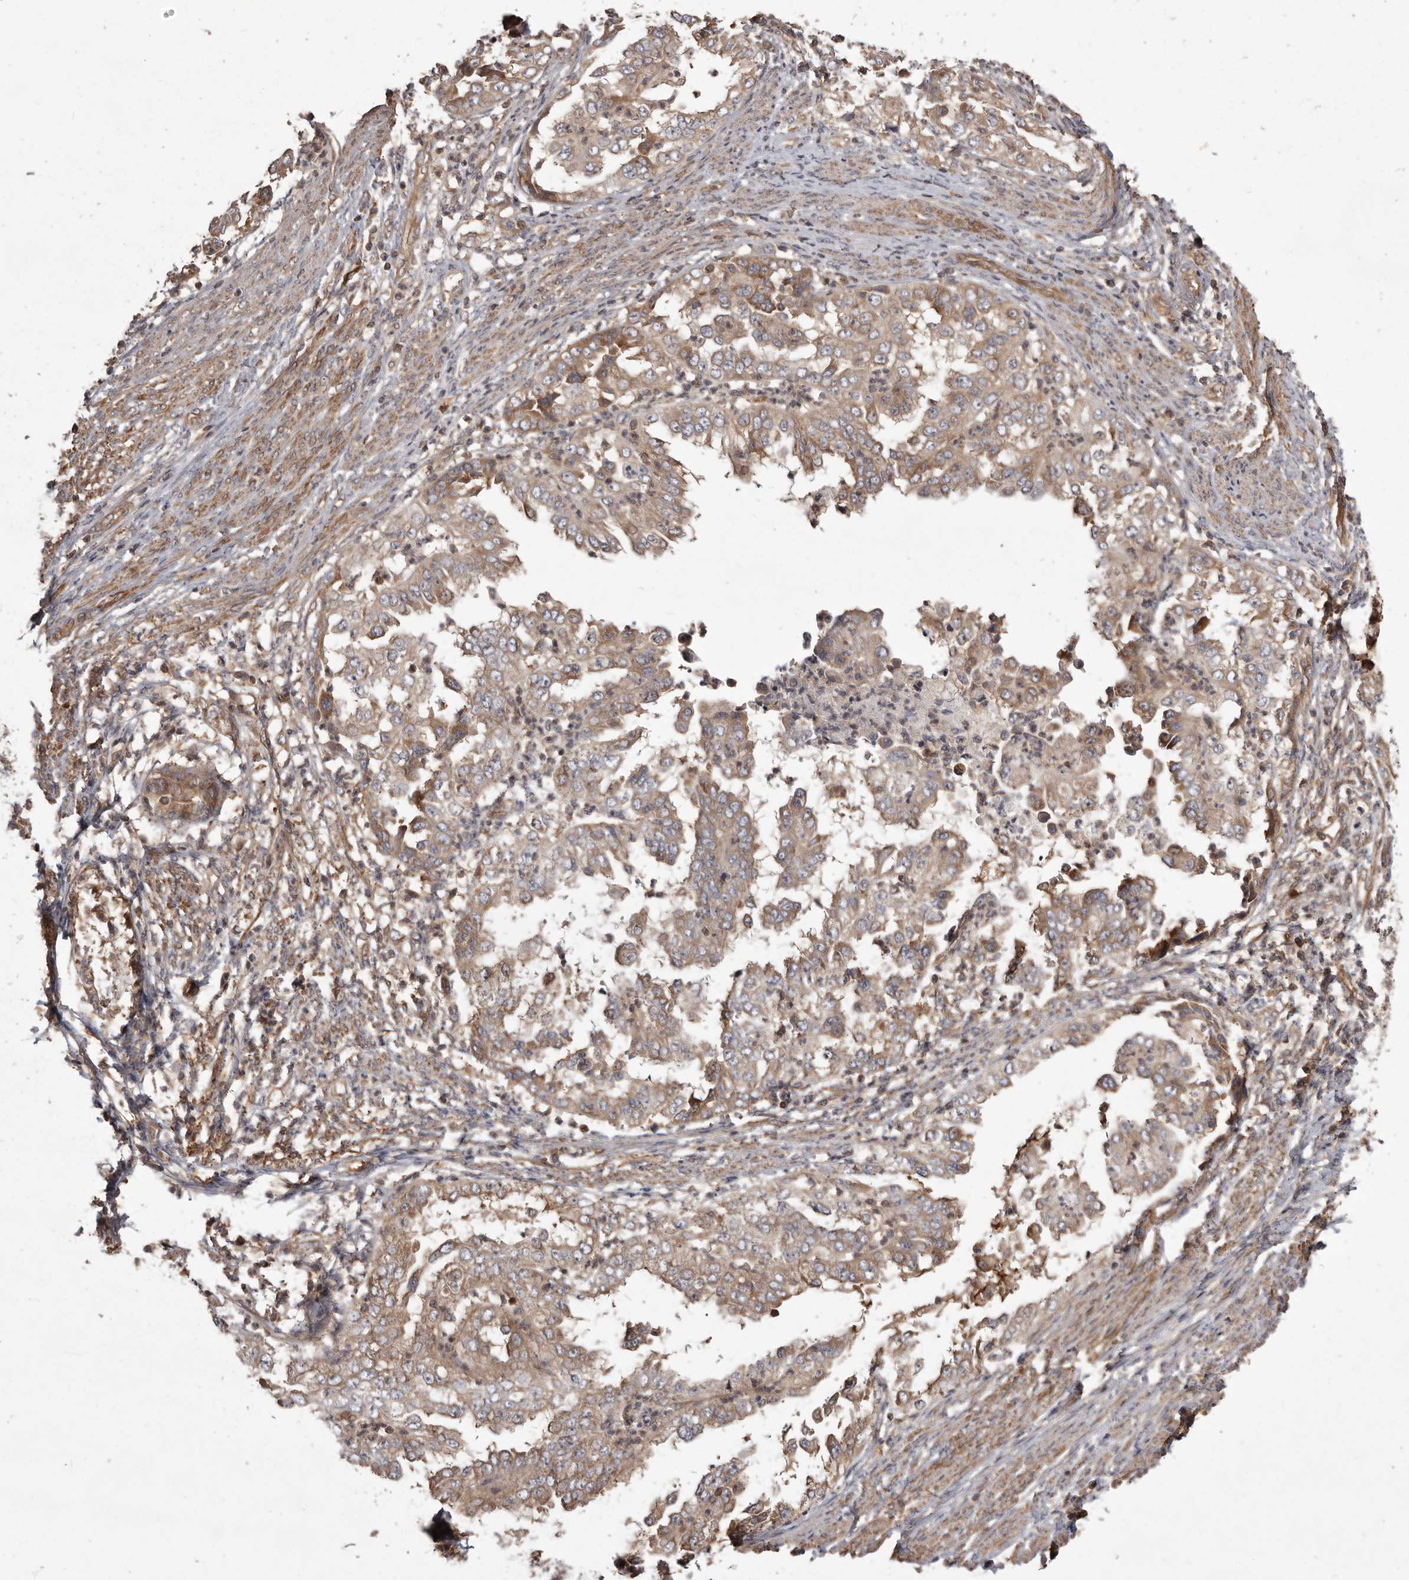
{"staining": {"intensity": "weak", "quantity": ">75%", "location": "cytoplasmic/membranous"}, "tissue": "endometrial cancer", "cell_type": "Tumor cells", "image_type": "cancer", "snomed": [{"axis": "morphology", "description": "Adenocarcinoma, NOS"}, {"axis": "topography", "description": "Endometrium"}], "caption": "Endometrial cancer (adenocarcinoma) was stained to show a protein in brown. There is low levels of weak cytoplasmic/membranous expression in approximately >75% of tumor cells.", "gene": "NFKBIA", "patient": {"sex": "female", "age": 85}}